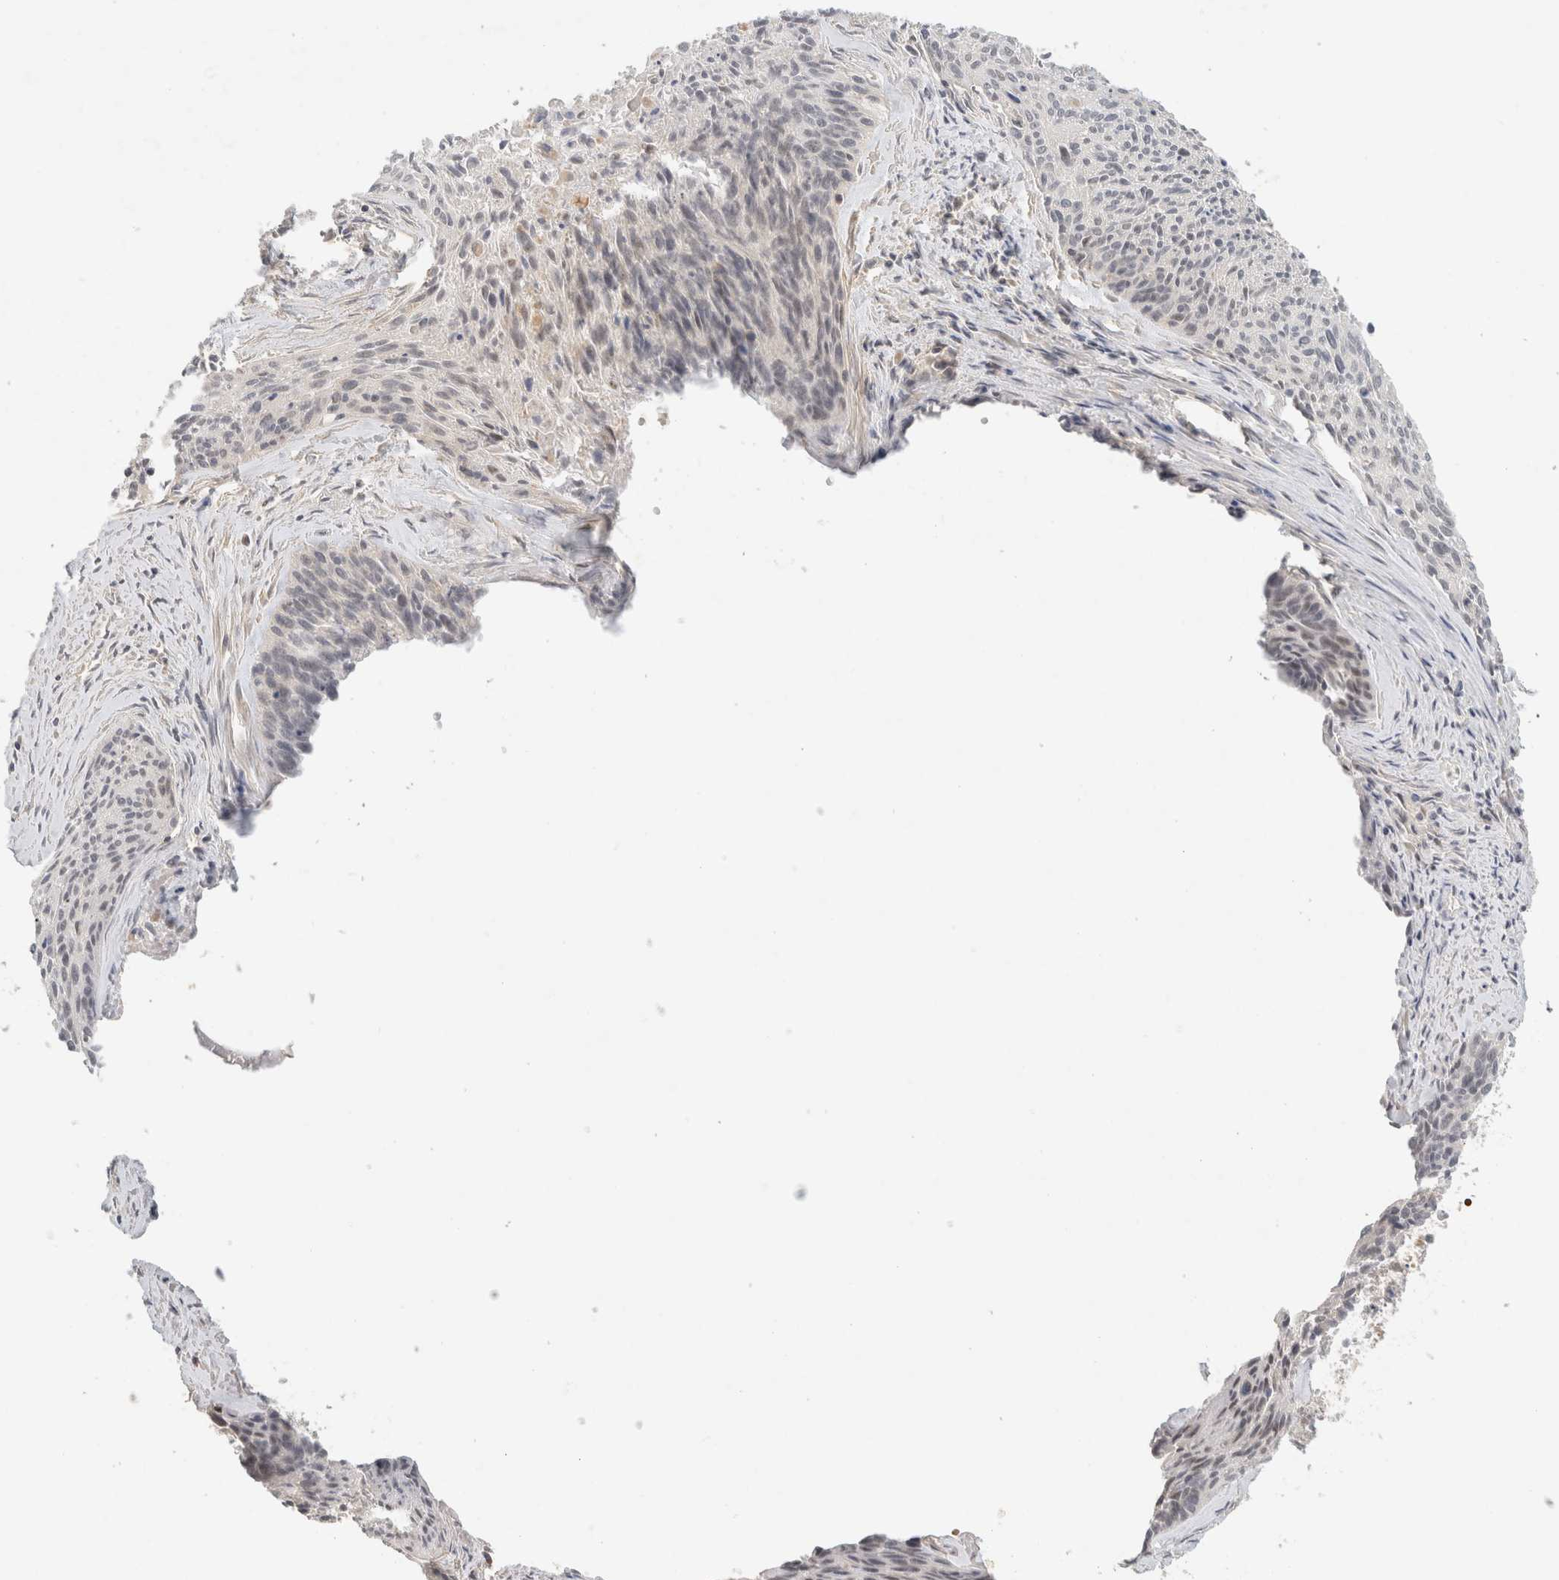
{"staining": {"intensity": "negative", "quantity": "none", "location": "none"}, "tissue": "cervical cancer", "cell_type": "Tumor cells", "image_type": "cancer", "snomed": [{"axis": "morphology", "description": "Squamous cell carcinoma, NOS"}, {"axis": "topography", "description": "Cervix"}], "caption": "Cervical cancer stained for a protein using immunohistochemistry (IHC) demonstrates no staining tumor cells.", "gene": "MRM3", "patient": {"sex": "female", "age": 55}}